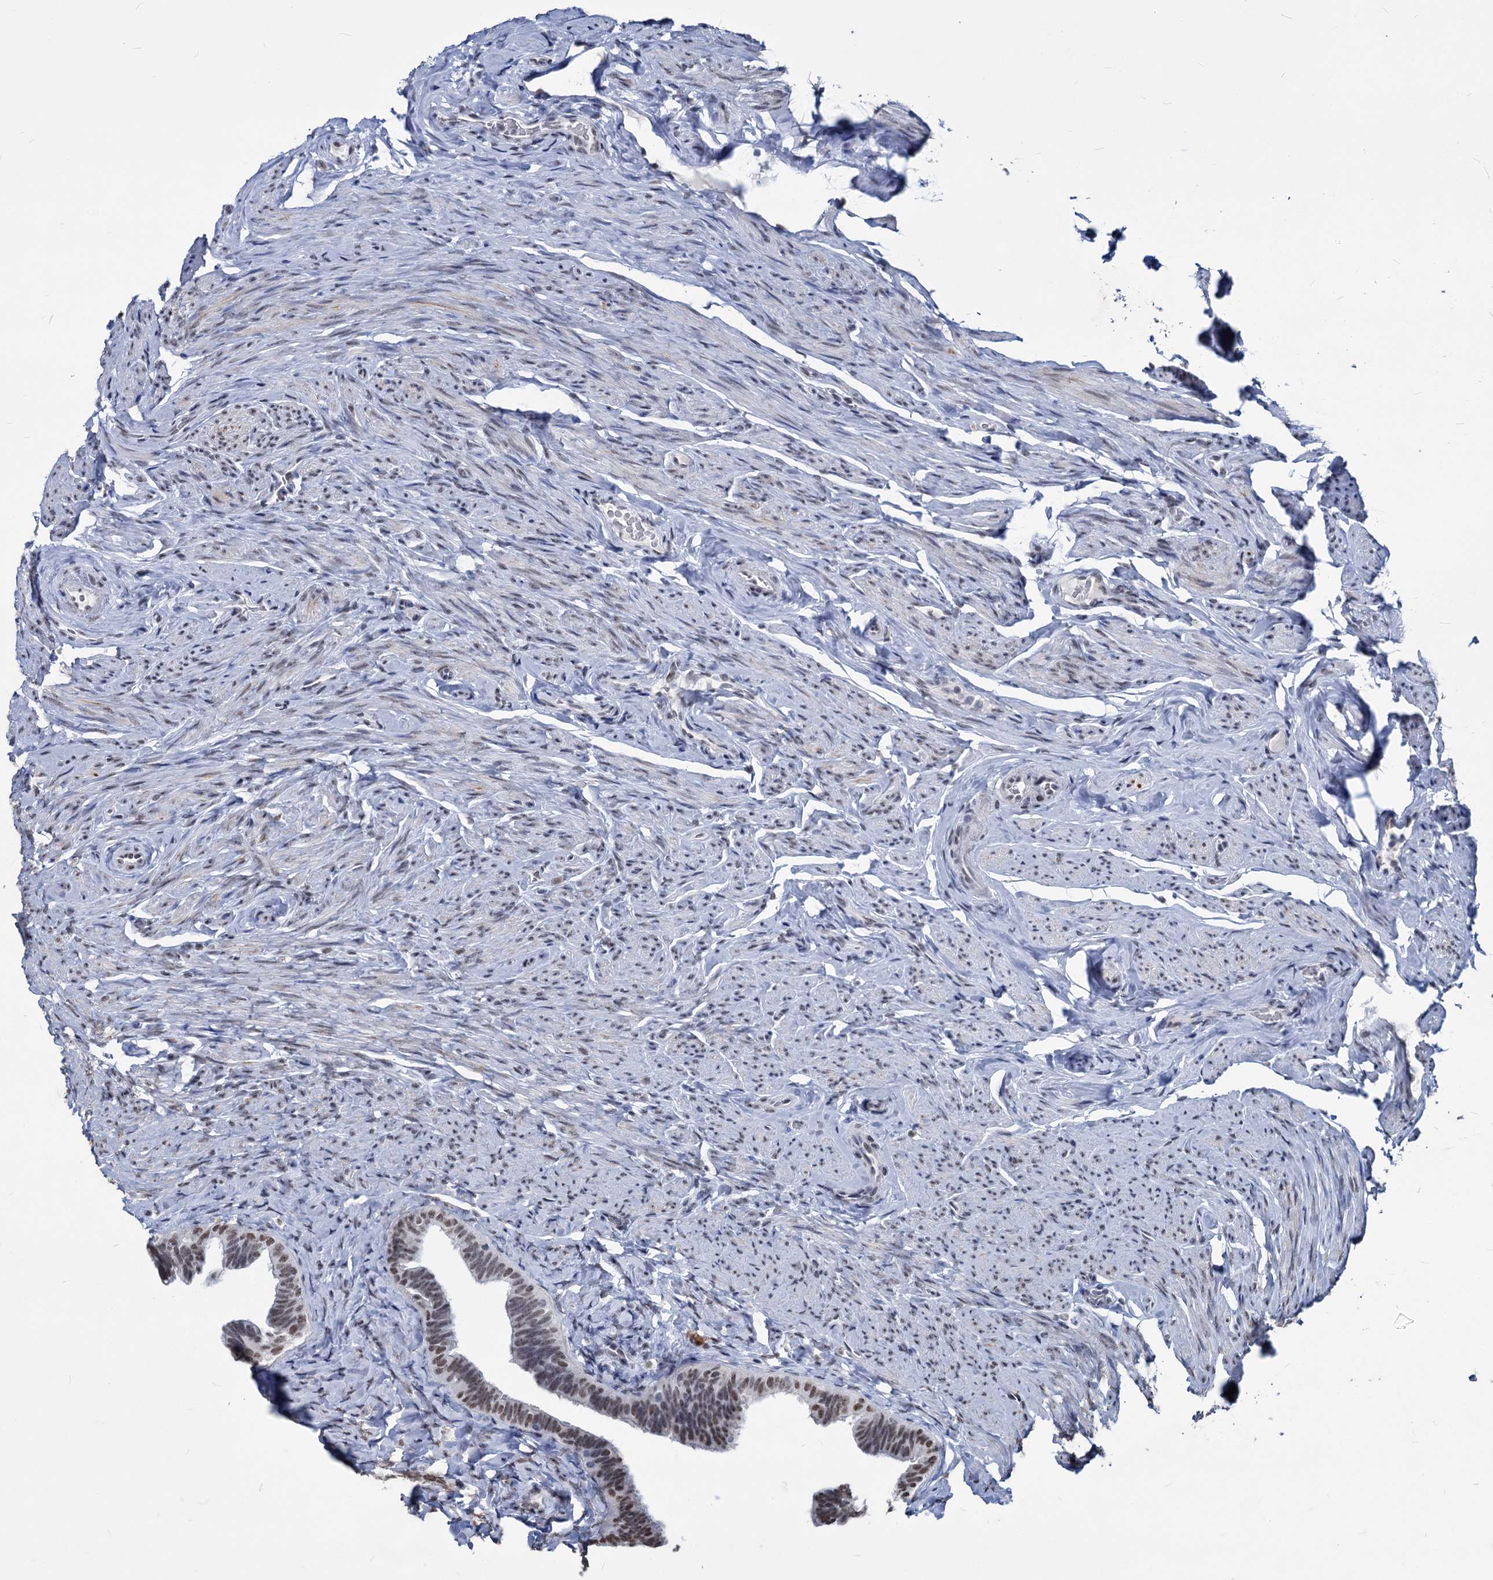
{"staining": {"intensity": "weak", "quantity": "25%-75%", "location": "nuclear"}, "tissue": "fallopian tube", "cell_type": "Glandular cells", "image_type": "normal", "snomed": [{"axis": "morphology", "description": "Normal tissue, NOS"}, {"axis": "topography", "description": "Fallopian tube"}], "caption": "This micrograph reveals unremarkable fallopian tube stained with IHC to label a protein in brown. The nuclear of glandular cells show weak positivity for the protein. Nuclei are counter-stained blue.", "gene": "PARPBP", "patient": {"sex": "female", "age": 39}}